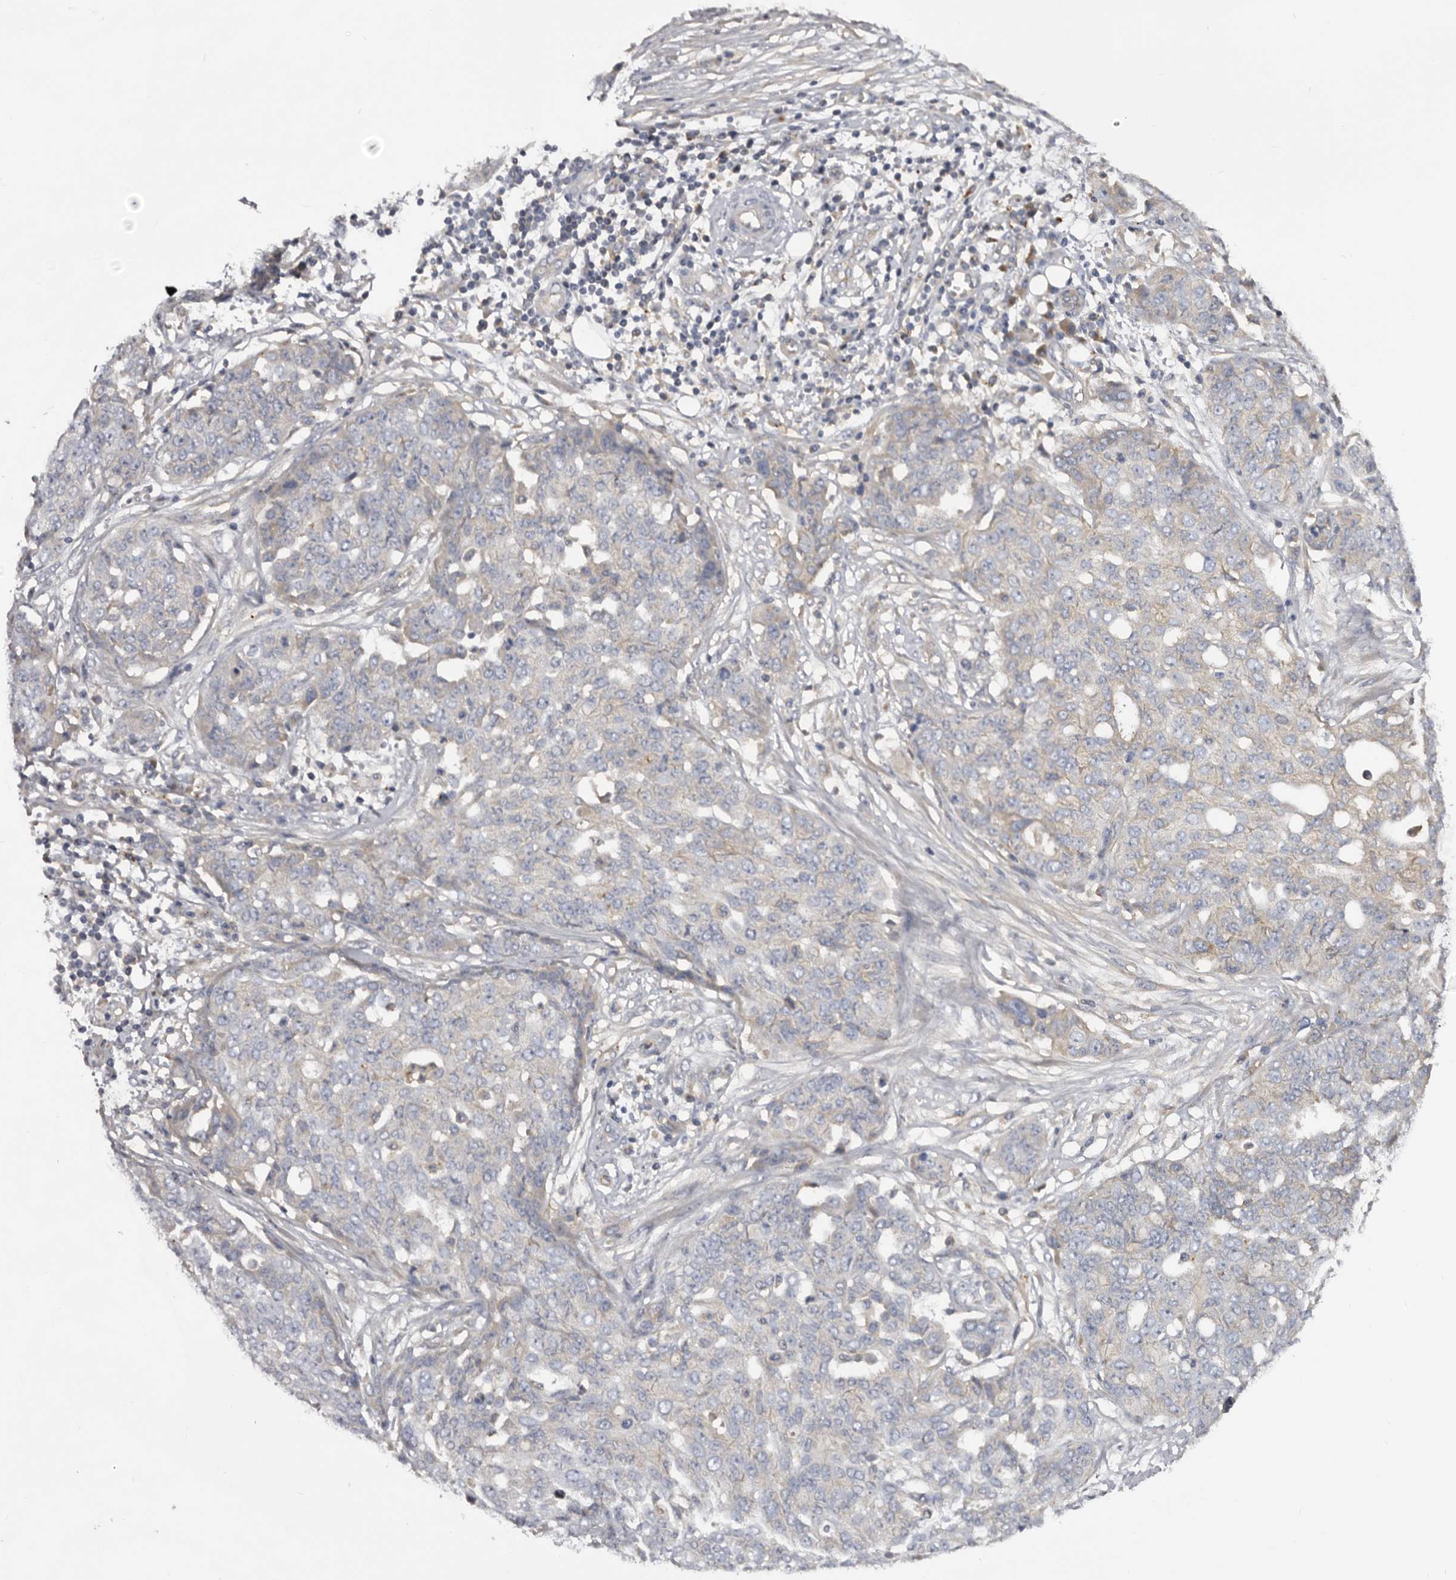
{"staining": {"intensity": "negative", "quantity": "none", "location": "none"}, "tissue": "ovarian cancer", "cell_type": "Tumor cells", "image_type": "cancer", "snomed": [{"axis": "morphology", "description": "Cystadenocarcinoma, serous, NOS"}, {"axis": "topography", "description": "Soft tissue"}, {"axis": "topography", "description": "Ovary"}], "caption": "Tumor cells show no significant protein positivity in ovarian cancer.", "gene": "INKA2", "patient": {"sex": "female", "age": 57}}